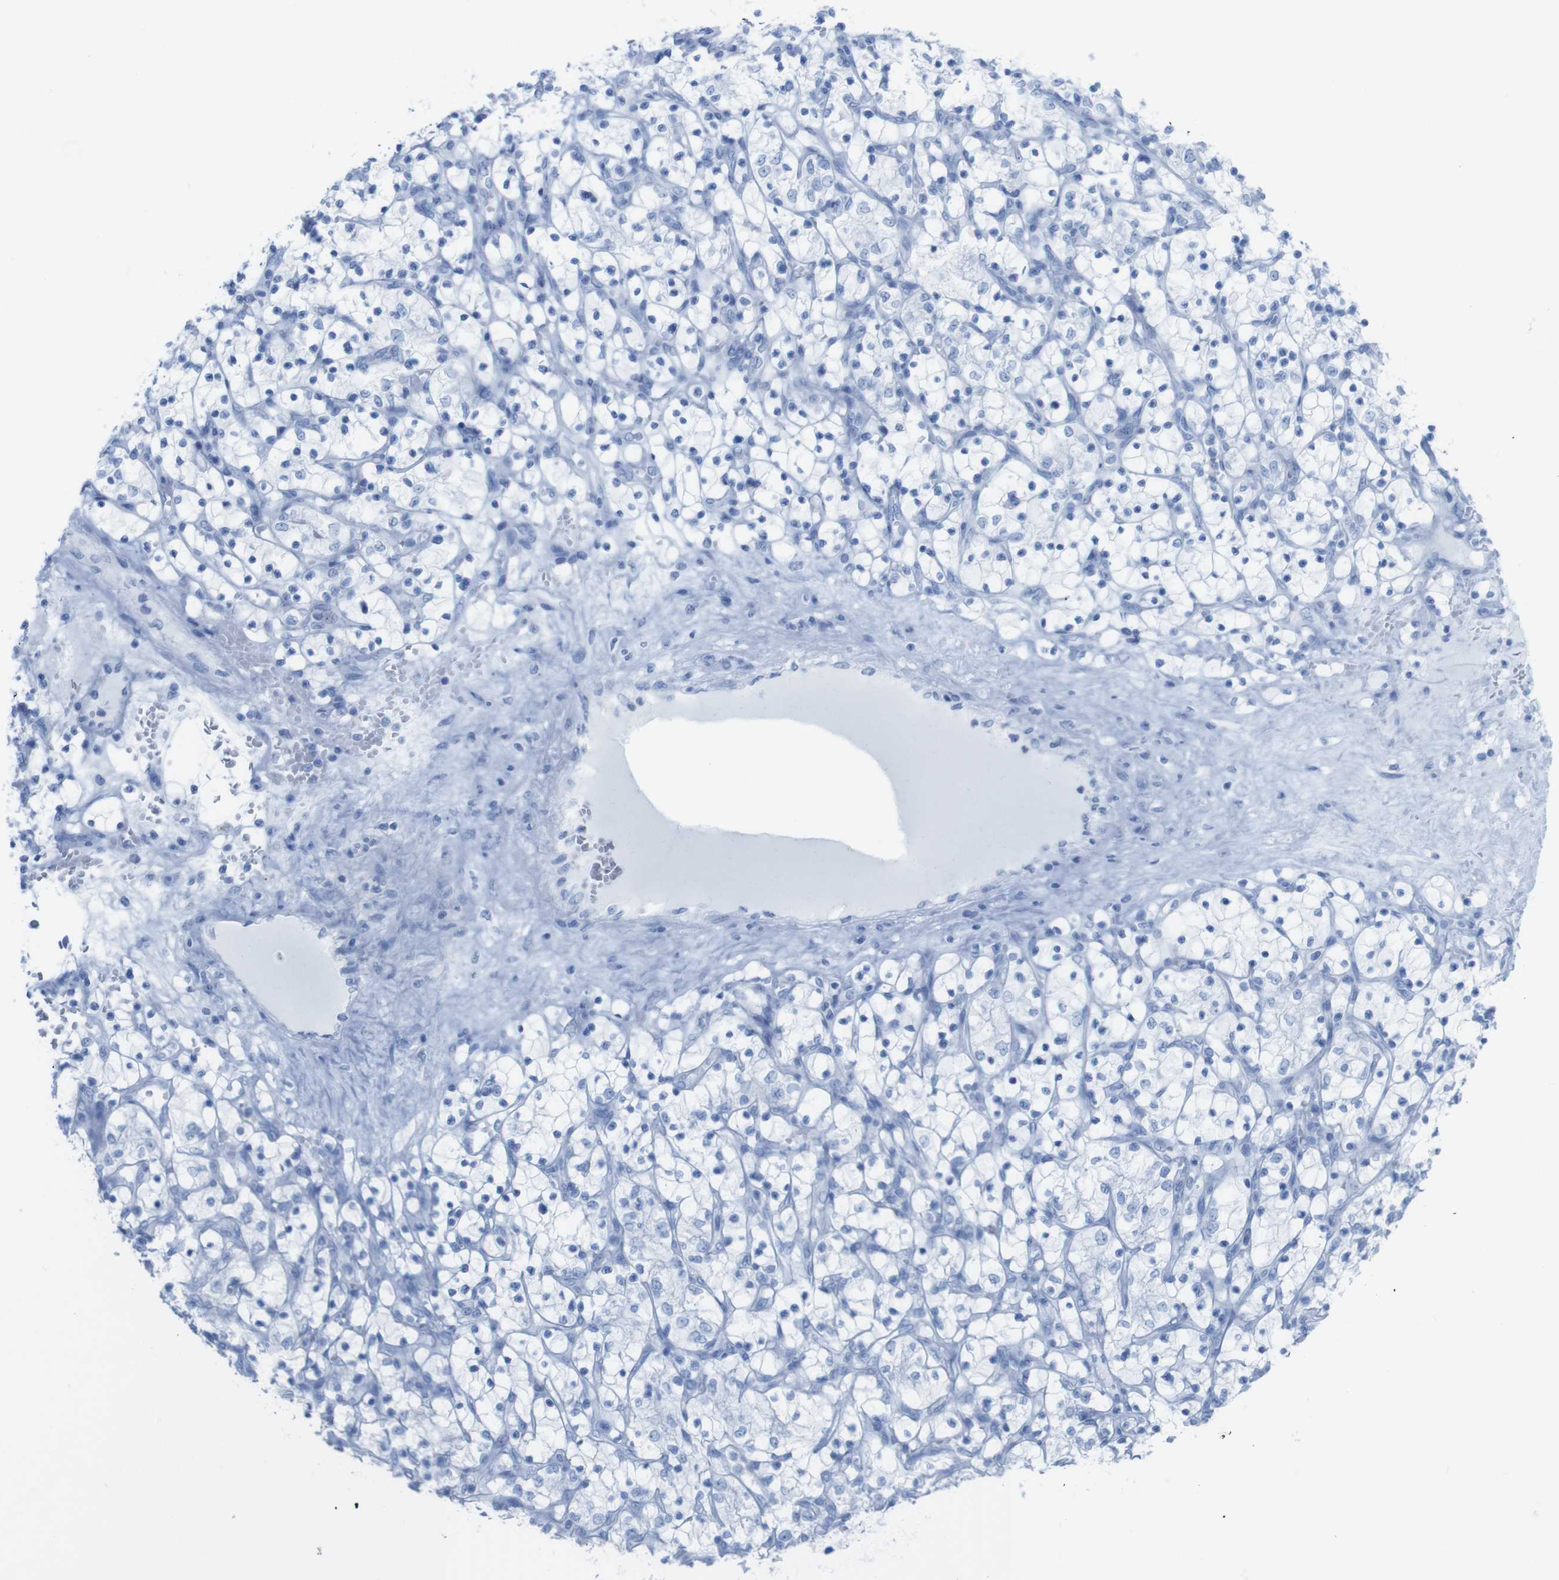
{"staining": {"intensity": "negative", "quantity": "none", "location": "none"}, "tissue": "renal cancer", "cell_type": "Tumor cells", "image_type": "cancer", "snomed": [{"axis": "morphology", "description": "Adenocarcinoma, NOS"}, {"axis": "topography", "description": "Kidney"}], "caption": "This photomicrograph is of renal adenocarcinoma stained with immunohistochemistry to label a protein in brown with the nuclei are counter-stained blue. There is no expression in tumor cells.", "gene": "MYH7", "patient": {"sex": "female", "age": 69}}